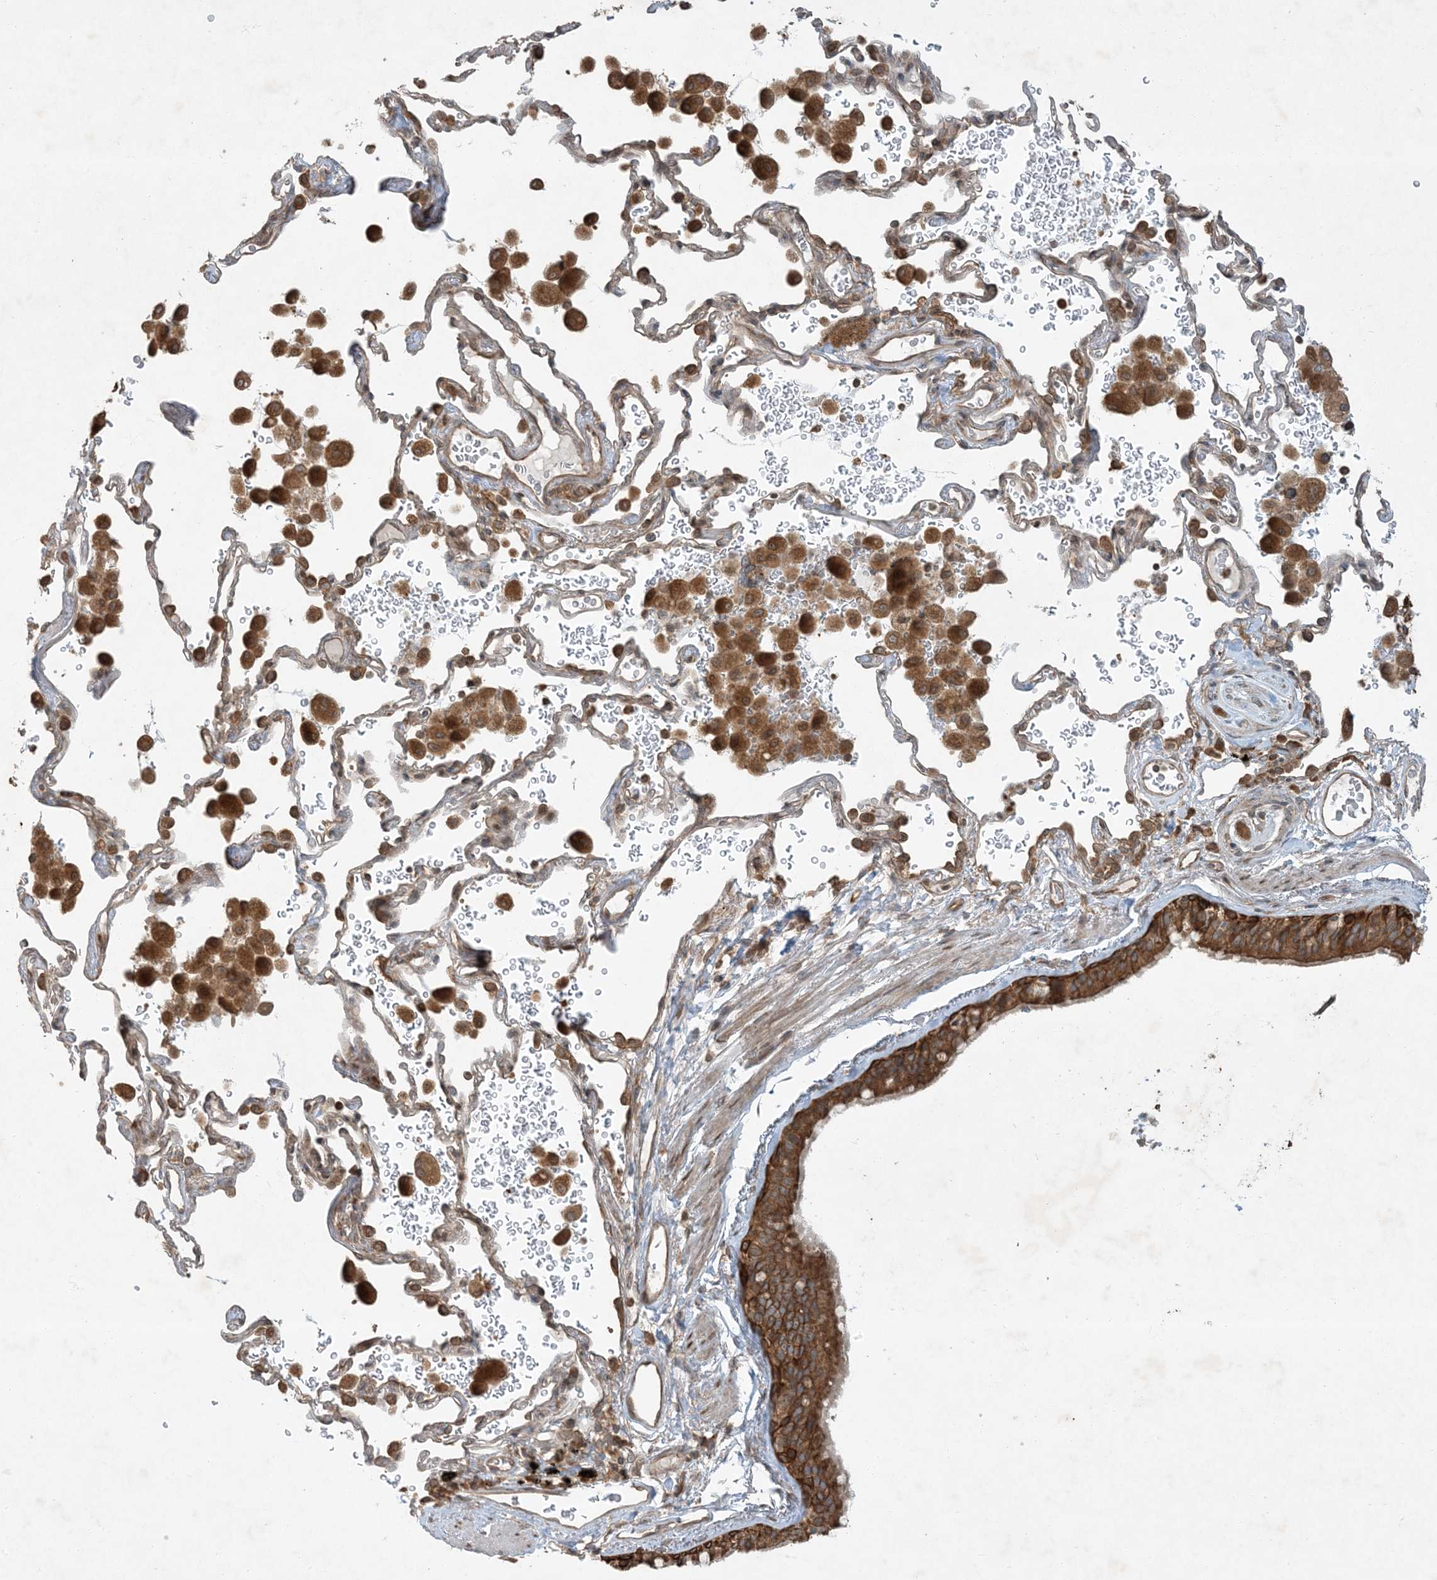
{"staining": {"intensity": "moderate", "quantity": ">75%", "location": "cytoplasmic/membranous"}, "tissue": "bronchus", "cell_type": "Respiratory epithelial cells", "image_type": "normal", "snomed": [{"axis": "morphology", "description": "Normal tissue, NOS"}, {"axis": "morphology", "description": "Adenocarcinoma, NOS"}, {"axis": "topography", "description": "Bronchus"}, {"axis": "topography", "description": "Lung"}], "caption": "A micrograph of human bronchus stained for a protein exhibits moderate cytoplasmic/membranous brown staining in respiratory epithelial cells.", "gene": "COMMD8", "patient": {"sex": "male", "age": 54}}